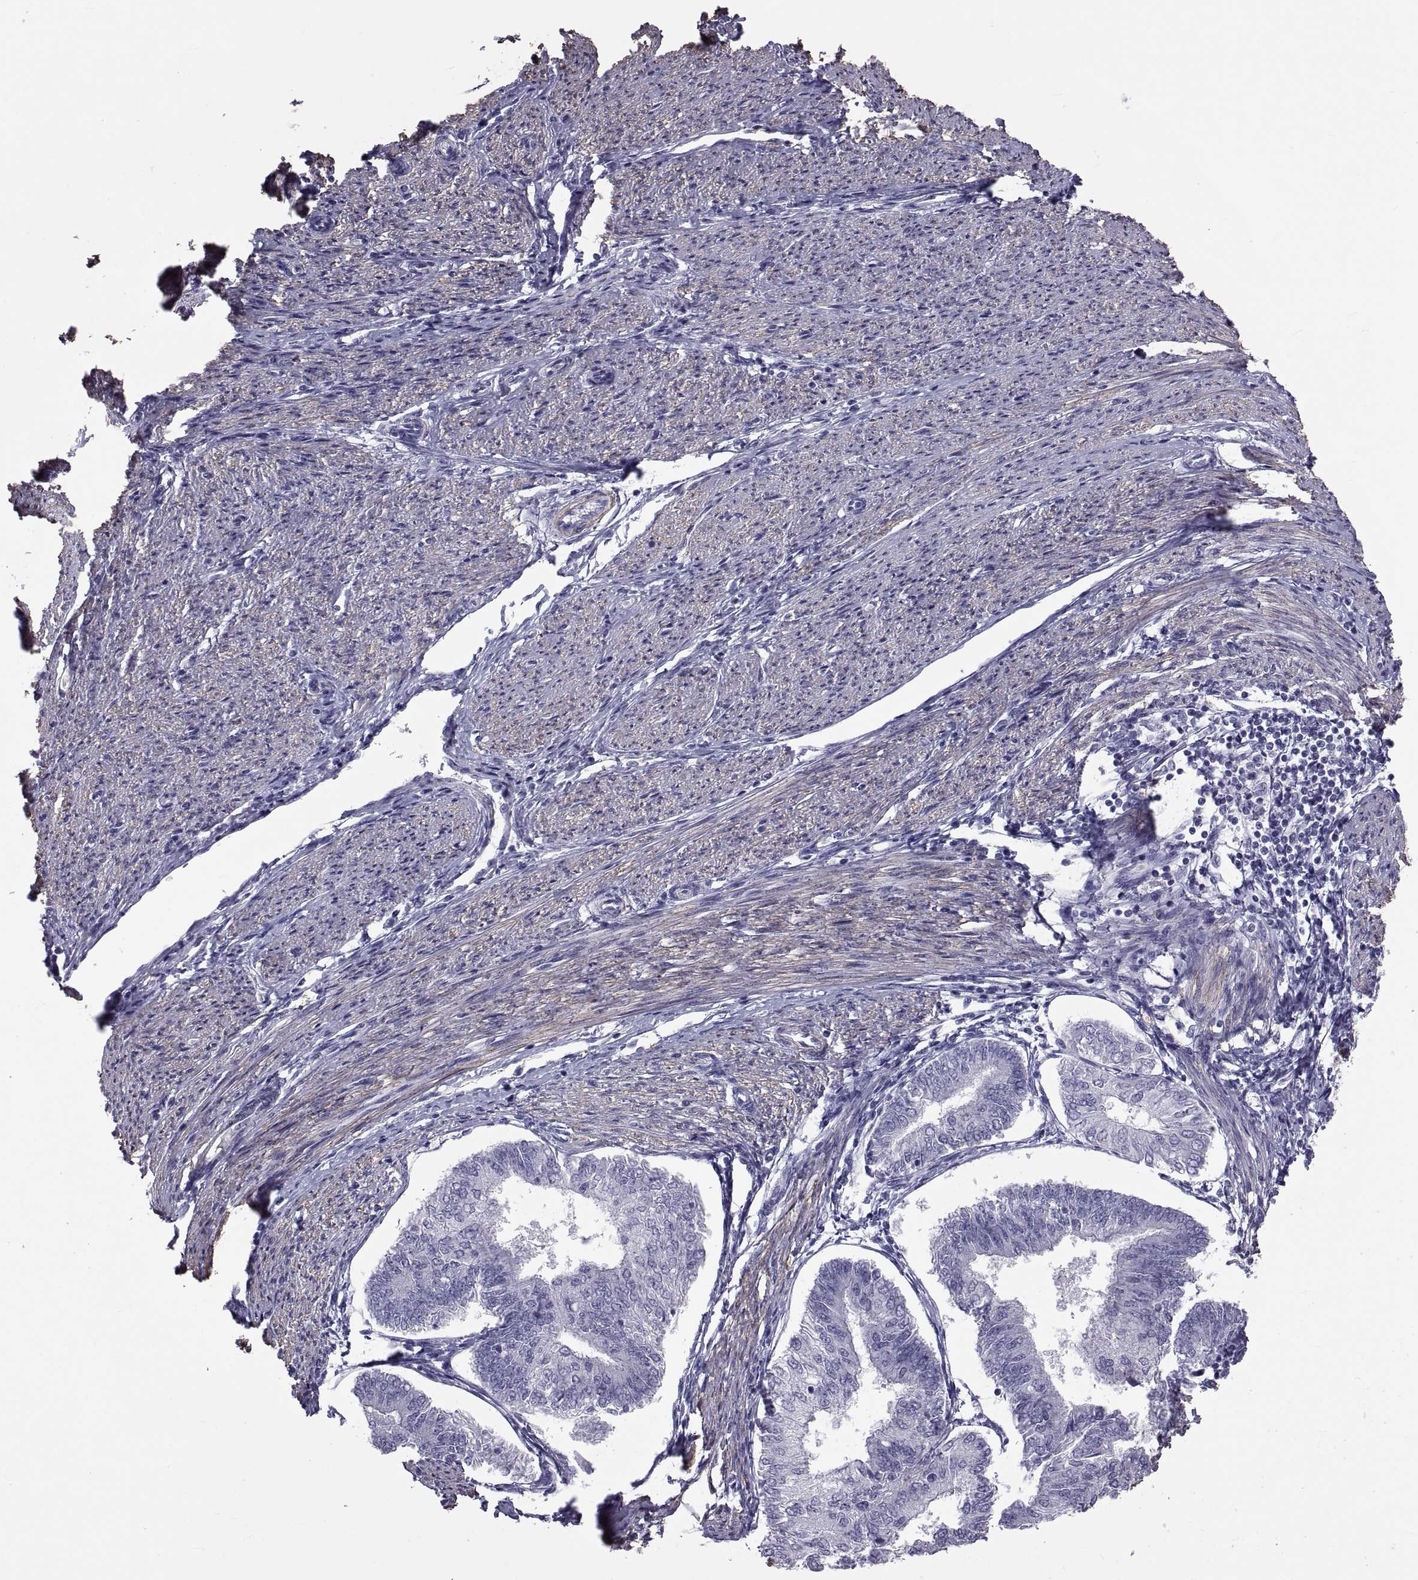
{"staining": {"intensity": "negative", "quantity": "none", "location": "none"}, "tissue": "endometrial cancer", "cell_type": "Tumor cells", "image_type": "cancer", "snomed": [{"axis": "morphology", "description": "Adenocarcinoma, NOS"}, {"axis": "topography", "description": "Endometrium"}], "caption": "The IHC image has no significant staining in tumor cells of endometrial cancer tissue.", "gene": "MAGEB1", "patient": {"sex": "female", "age": 58}}